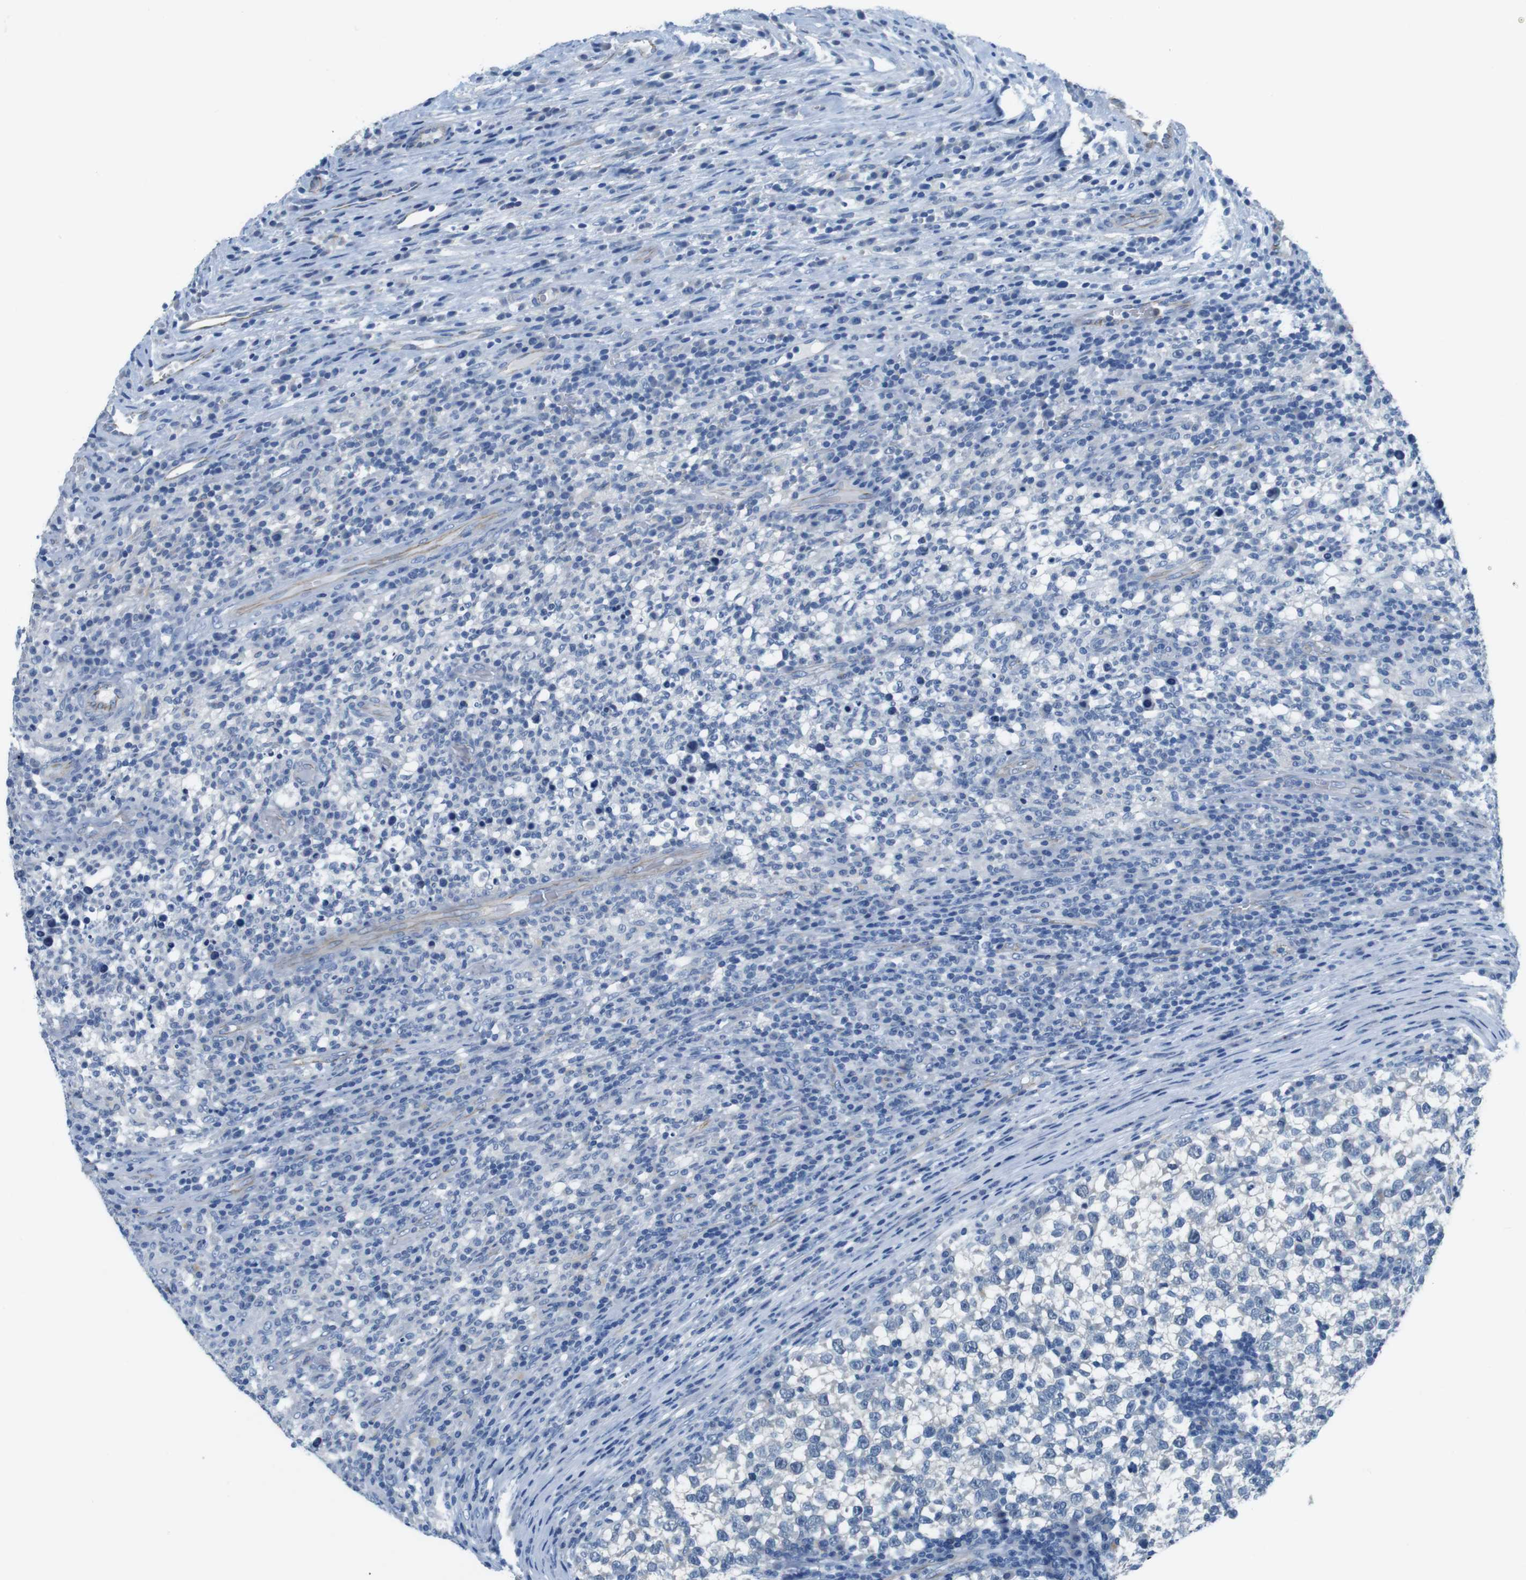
{"staining": {"intensity": "negative", "quantity": "none", "location": "none"}, "tissue": "testis cancer", "cell_type": "Tumor cells", "image_type": "cancer", "snomed": [{"axis": "morphology", "description": "Normal tissue, NOS"}, {"axis": "morphology", "description": "Seminoma, NOS"}, {"axis": "topography", "description": "Testis"}], "caption": "This is a image of IHC staining of testis seminoma, which shows no positivity in tumor cells. (Stains: DAB (3,3'-diaminobenzidine) immunohistochemistry with hematoxylin counter stain, Microscopy: brightfield microscopy at high magnification).", "gene": "SLC6A6", "patient": {"sex": "male", "age": 43}}